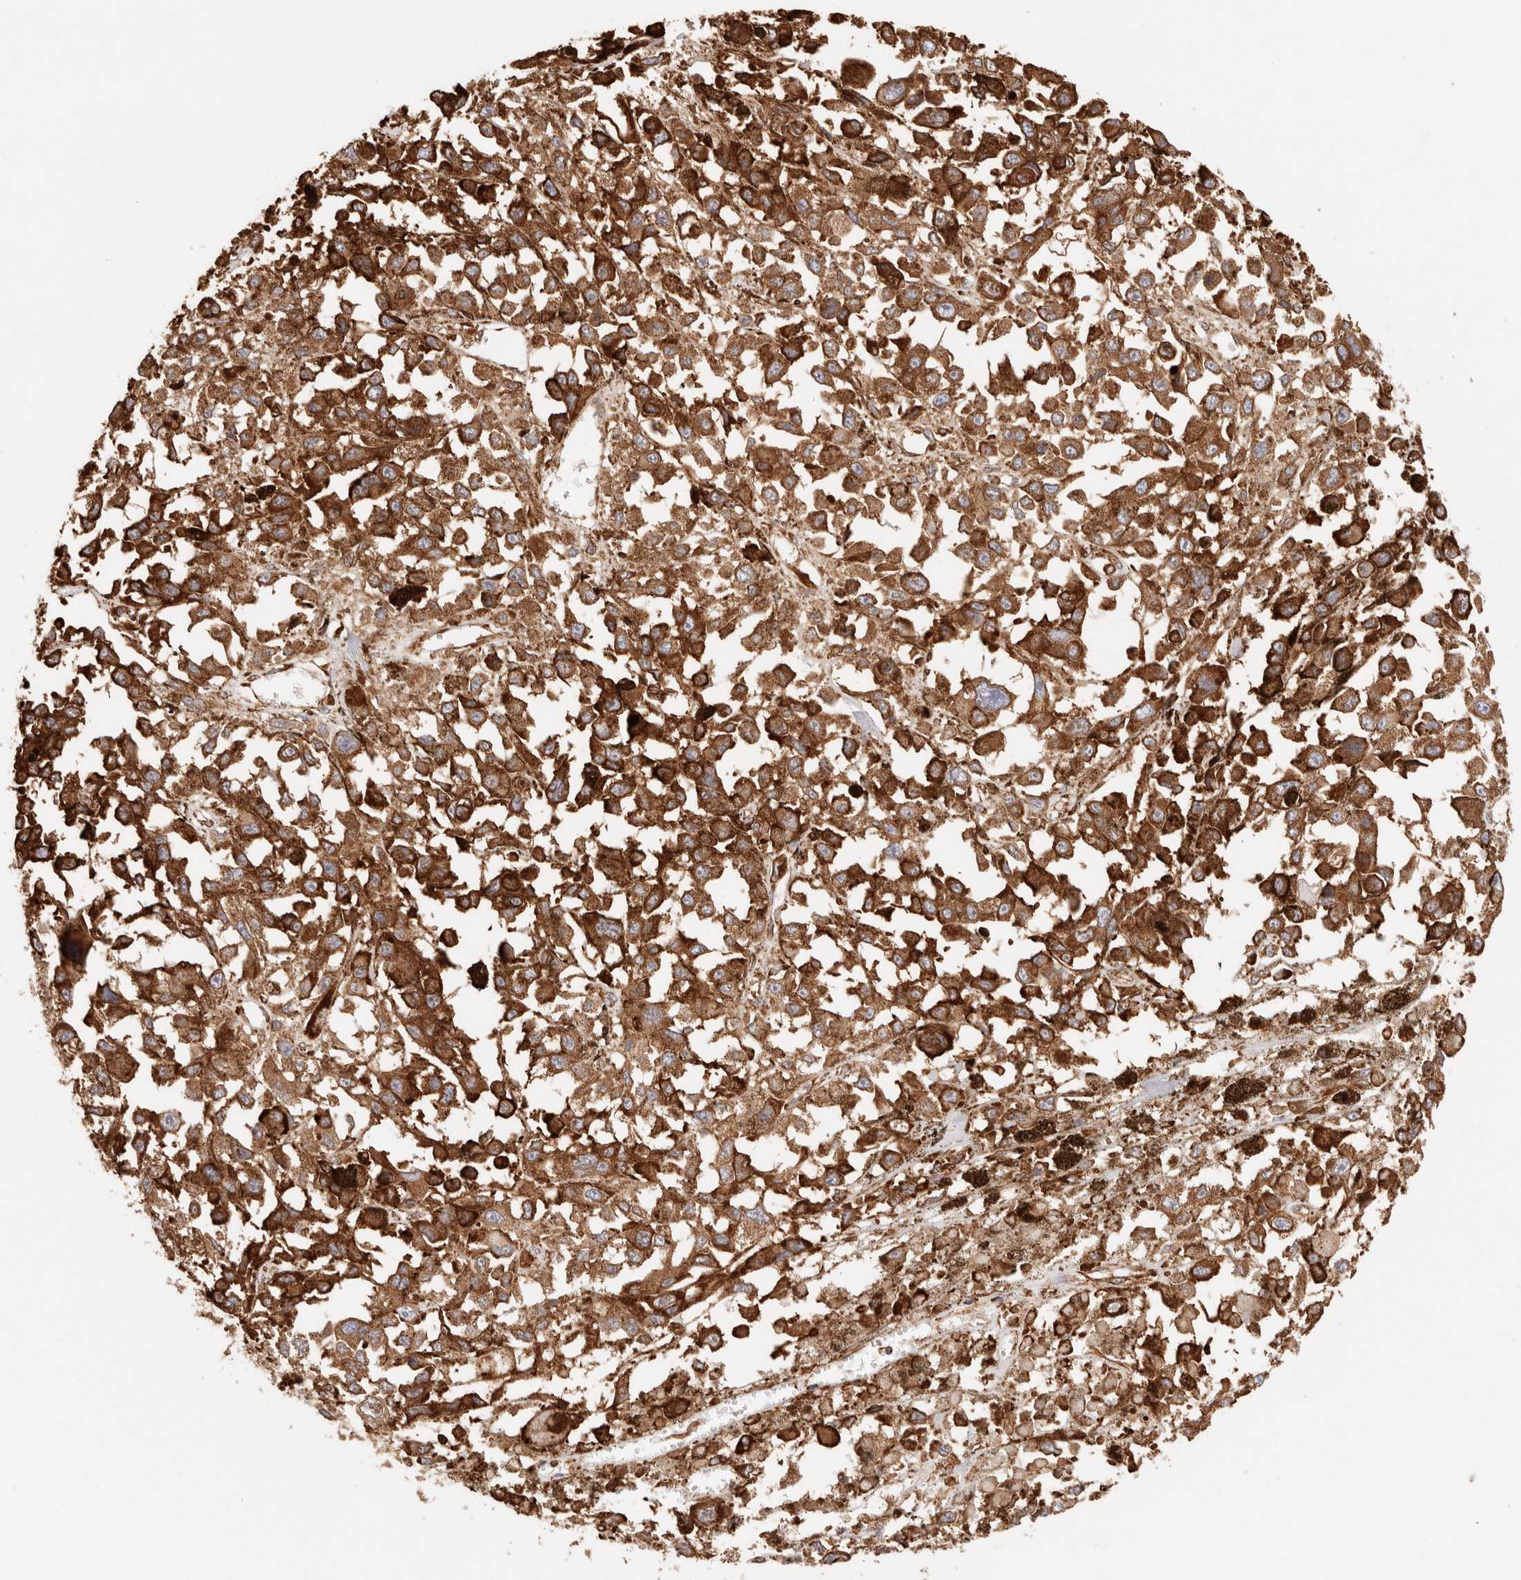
{"staining": {"intensity": "moderate", "quantity": ">75%", "location": "cytoplasmic/membranous"}, "tissue": "melanoma", "cell_type": "Tumor cells", "image_type": "cancer", "snomed": [{"axis": "morphology", "description": "Malignant melanoma, Metastatic site"}, {"axis": "topography", "description": "Lymph node"}], "caption": "A photomicrograph of human malignant melanoma (metastatic site) stained for a protein demonstrates moderate cytoplasmic/membranous brown staining in tumor cells. The staining was performed using DAB, with brown indicating positive protein expression. Nuclei are stained blue with hematoxylin.", "gene": "FER", "patient": {"sex": "male", "age": 59}}